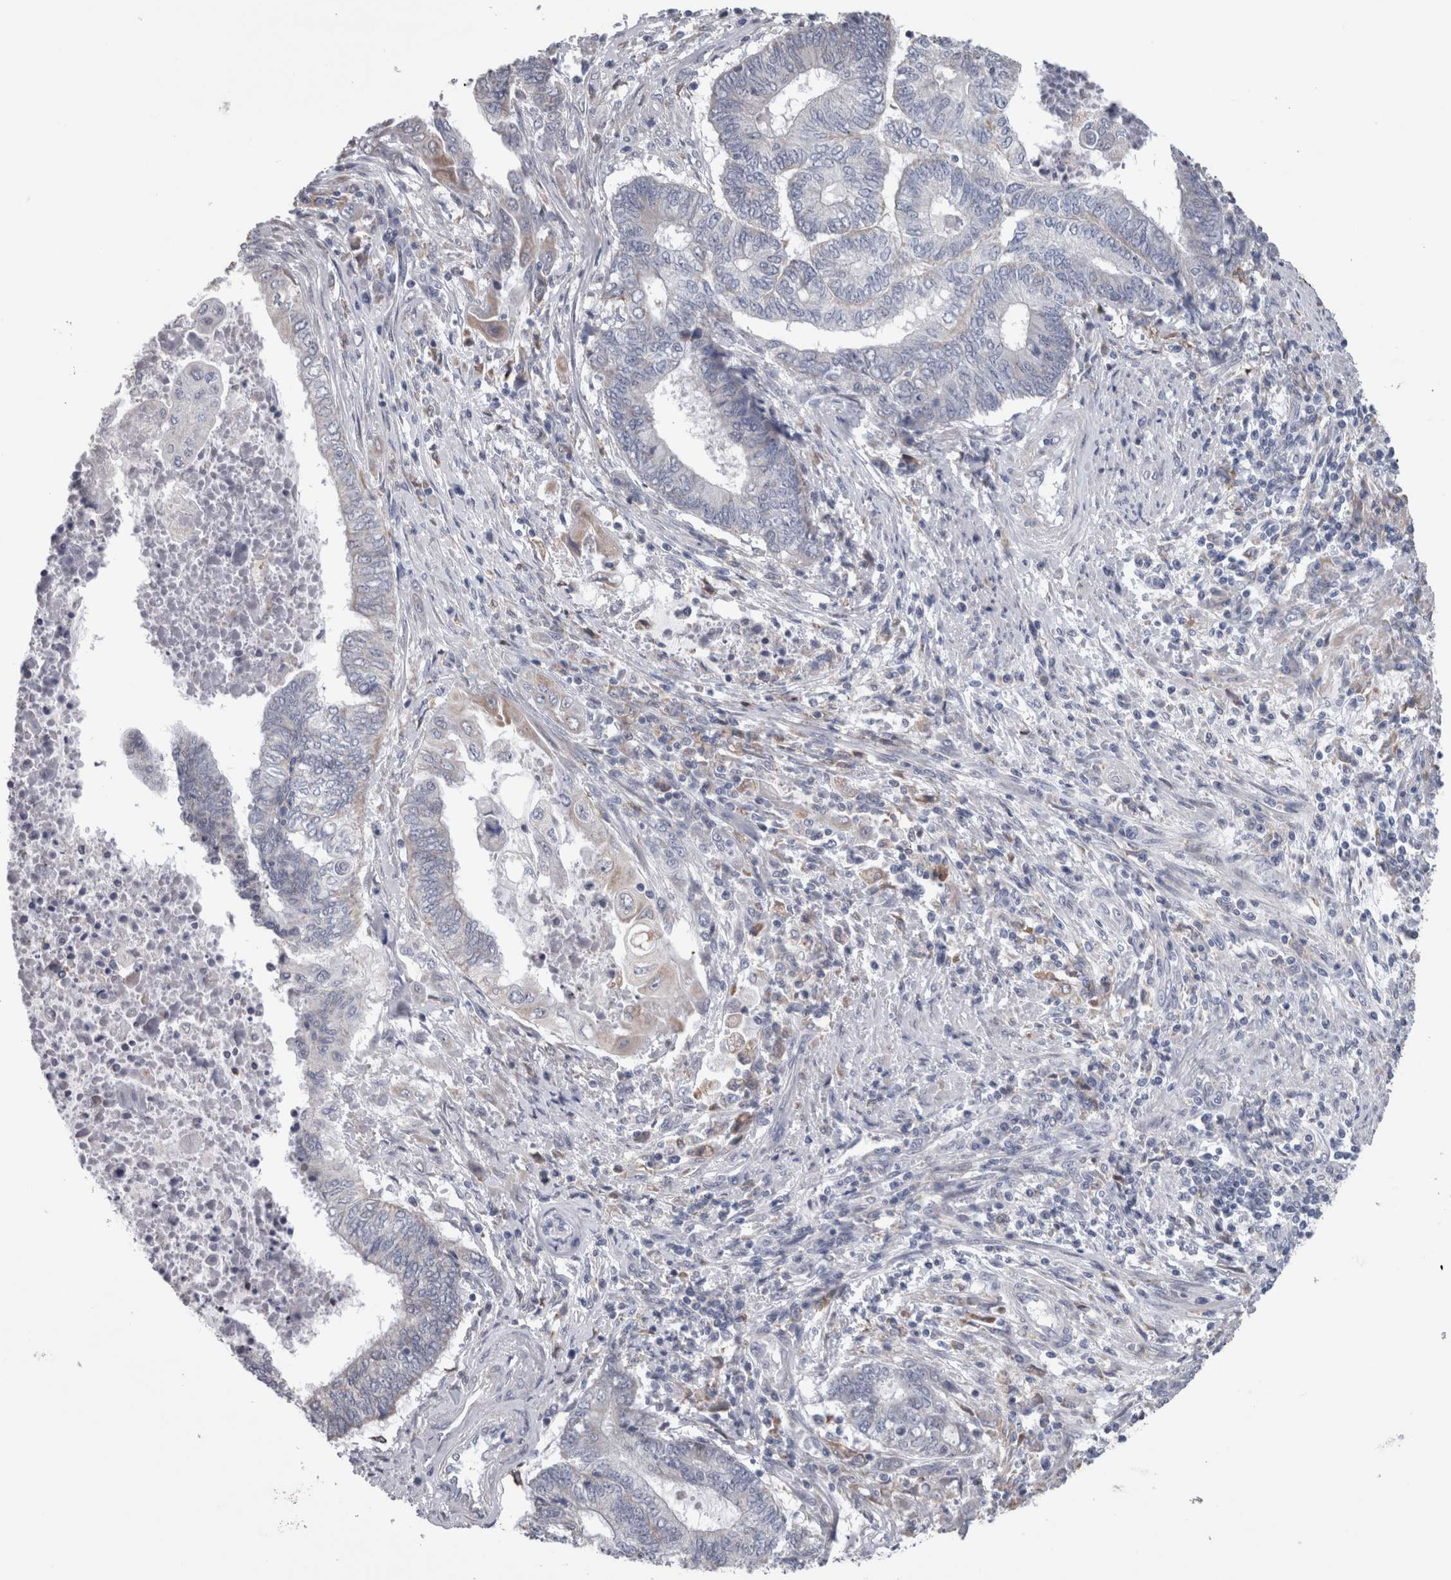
{"staining": {"intensity": "negative", "quantity": "none", "location": "none"}, "tissue": "endometrial cancer", "cell_type": "Tumor cells", "image_type": "cancer", "snomed": [{"axis": "morphology", "description": "Adenocarcinoma, NOS"}, {"axis": "topography", "description": "Uterus"}, {"axis": "topography", "description": "Endometrium"}], "caption": "This is an IHC micrograph of endometrial cancer. There is no staining in tumor cells.", "gene": "GDAP1", "patient": {"sex": "female", "age": 70}}